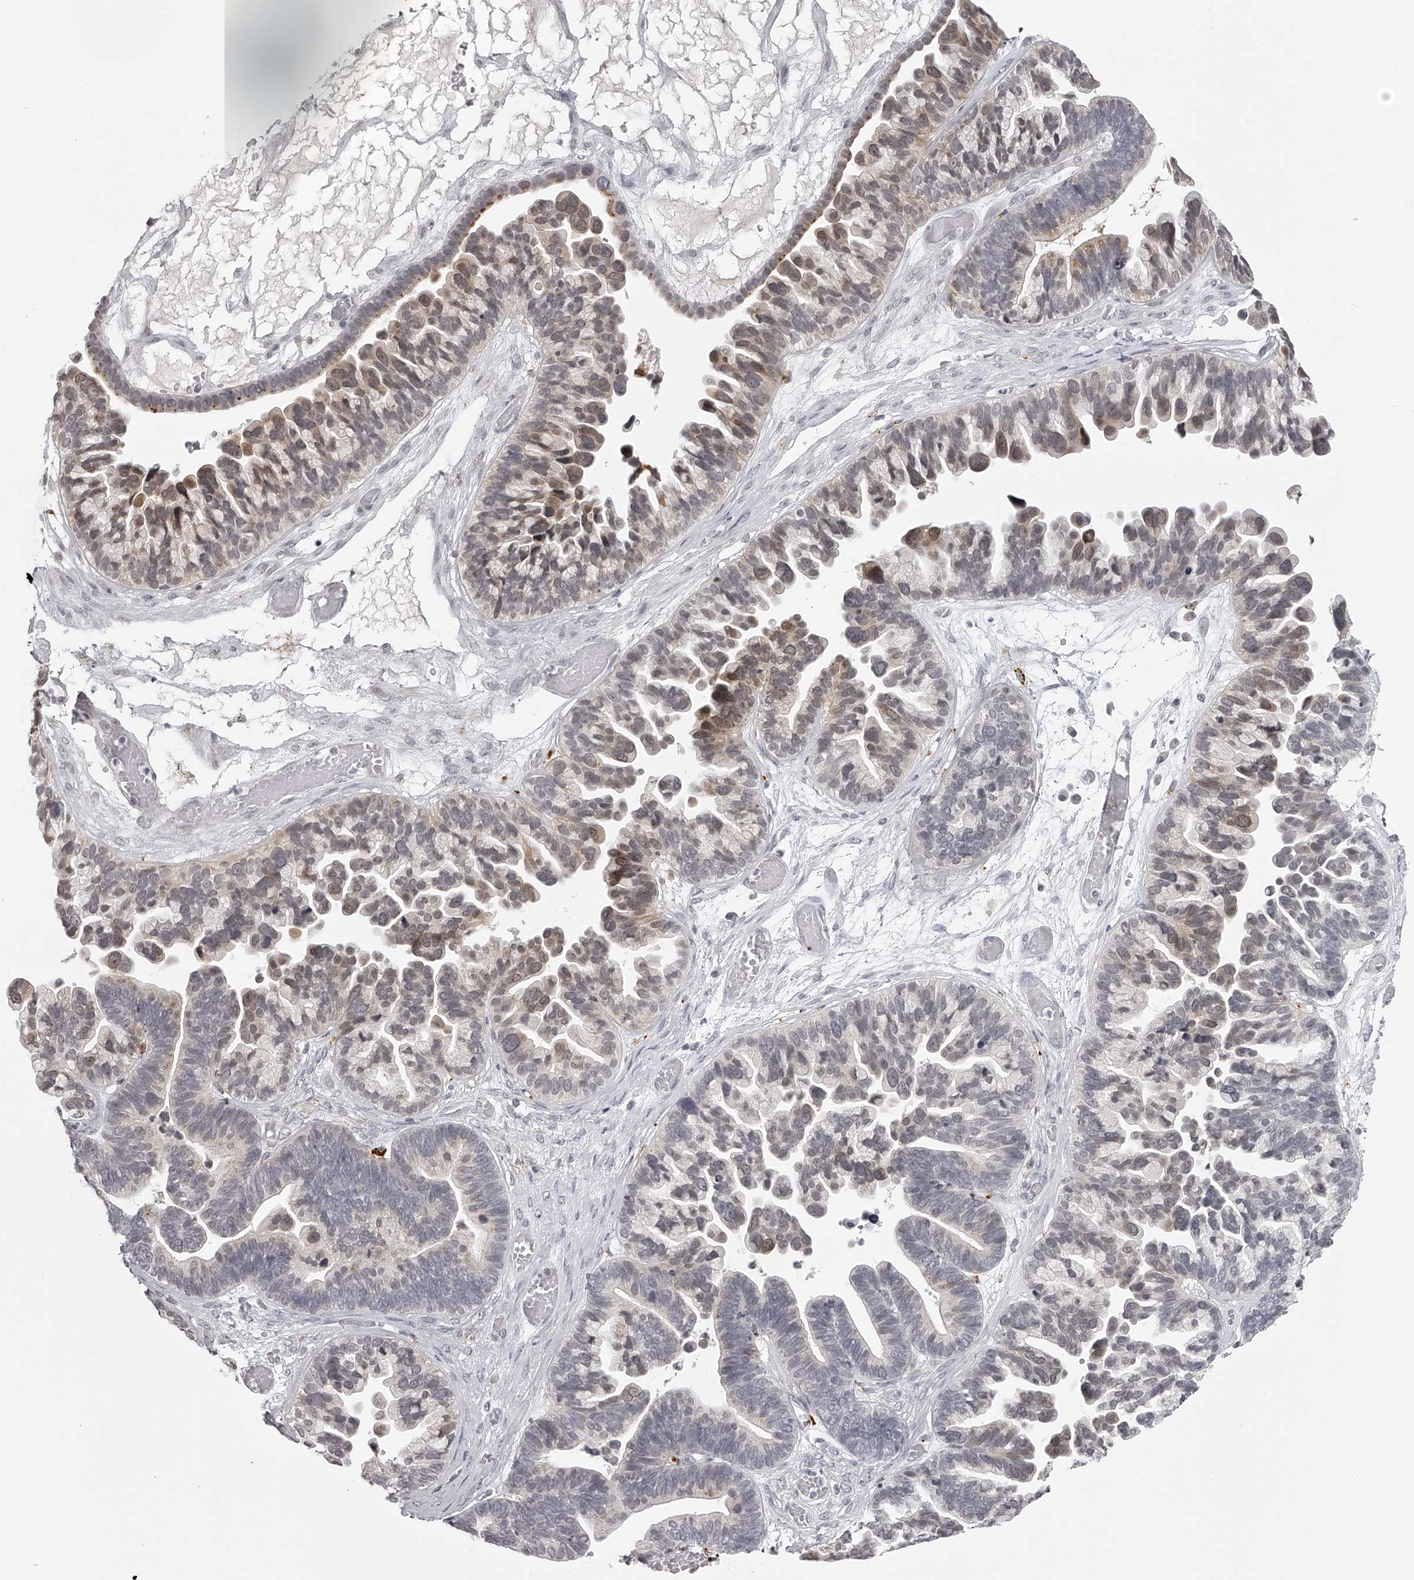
{"staining": {"intensity": "weak", "quantity": "<25%", "location": "cytoplasmic/membranous,nuclear"}, "tissue": "ovarian cancer", "cell_type": "Tumor cells", "image_type": "cancer", "snomed": [{"axis": "morphology", "description": "Cystadenocarcinoma, serous, NOS"}, {"axis": "topography", "description": "Ovary"}], "caption": "IHC image of neoplastic tissue: ovarian cancer (serous cystadenocarcinoma) stained with DAB exhibits no significant protein staining in tumor cells.", "gene": "RNF220", "patient": {"sex": "female", "age": 56}}